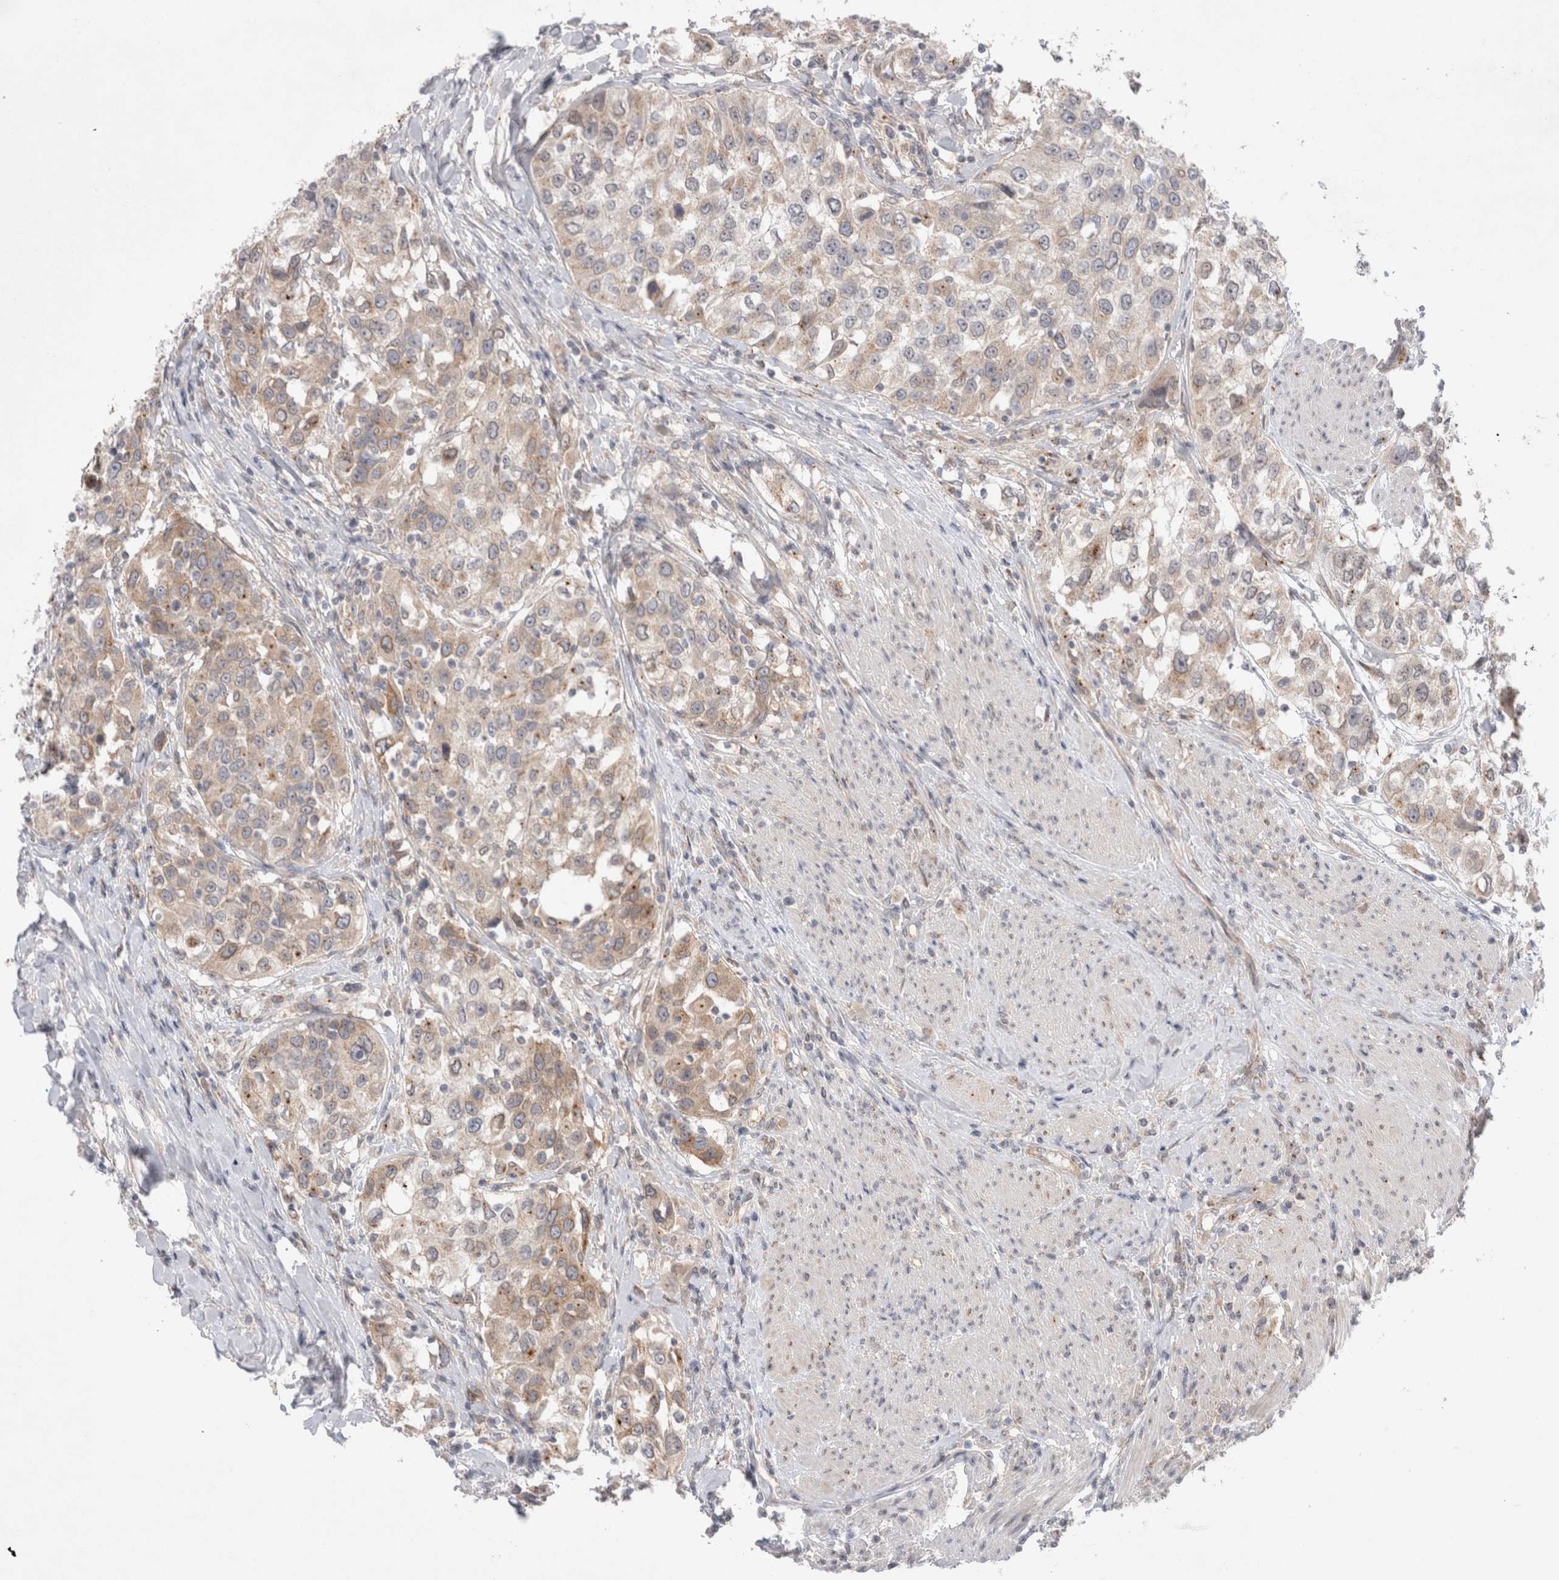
{"staining": {"intensity": "weak", "quantity": "25%-75%", "location": "cytoplasmic/membranous"}, "tissue": "urothelial cancer", "cell_type": "Tumor cells", "image_type": "cancer", "snomed": [{"axis": "morphology", "description": "Urothelial carcinoma, High grade"}, {"axis": "topography", "description": "Urinary bladder"}], "caption": "Urothelial carcinoma (high-grade) stained for a protein (brown) exhibits weak cytoplasmic/membranous positive expression in about 25%-75% of tumor cells.", "gene": "BICD2", "patient": {"sex": "female", "age": 80}}